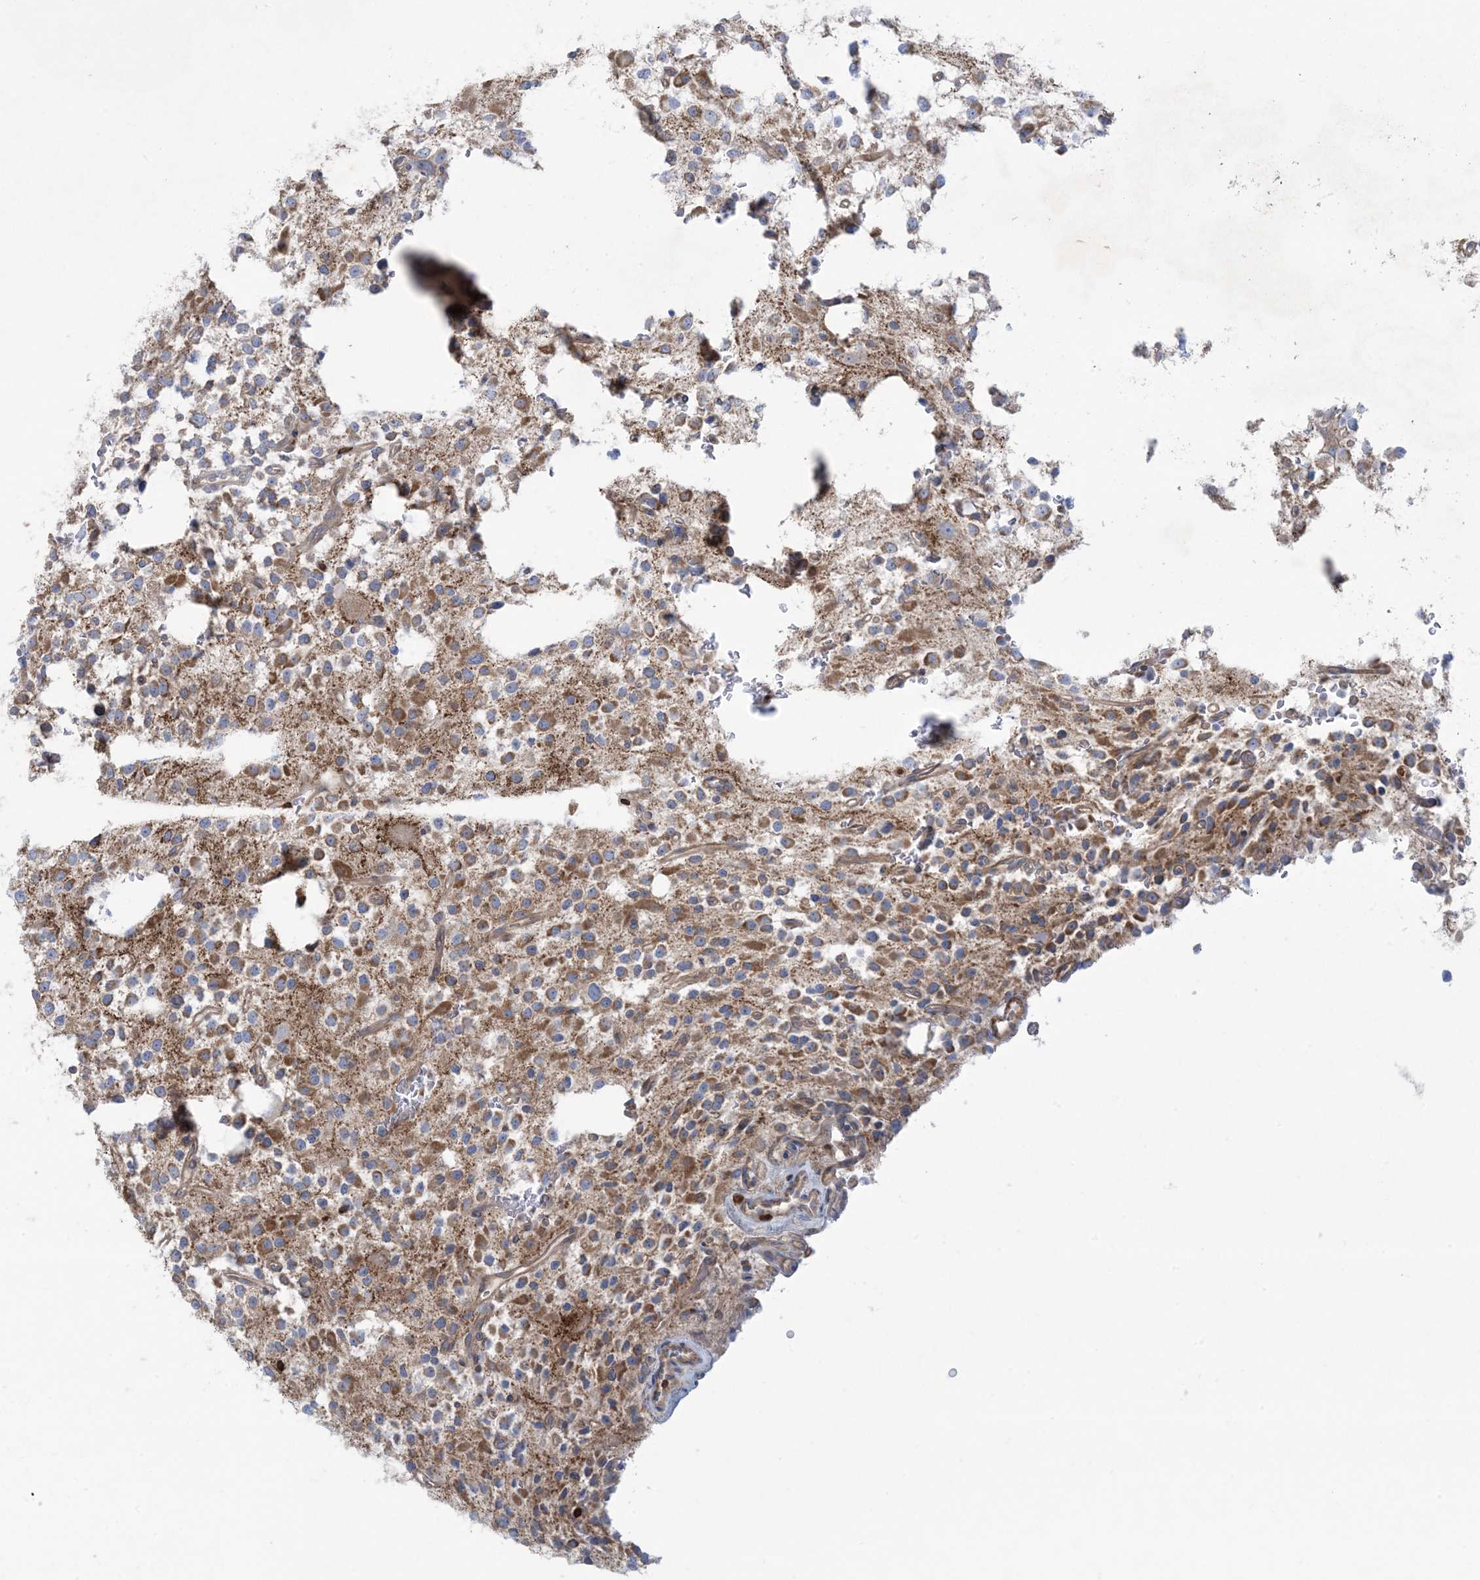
{"staining": {"intensity": "moderate", "quantity": ">75%", "location": "cytoplasmic/membranous"}, "tissue": "glioma", "cell_type": "Tumor cells", "image_type": "cancer", "snomed": [{"axis": "morphology", "description": "Glioma, malignant, High grade"}, {"axis": "topography", "description": "Brain"}], "caption": "Human malignant glioma (high-grade) stained for a protein (brown) displays moderate cytoplasmic/membranous positive positivity in about >75% of tumor cells.", "gene": "ARHGAP30", "patient": {"sex": "female", "age": 62}}